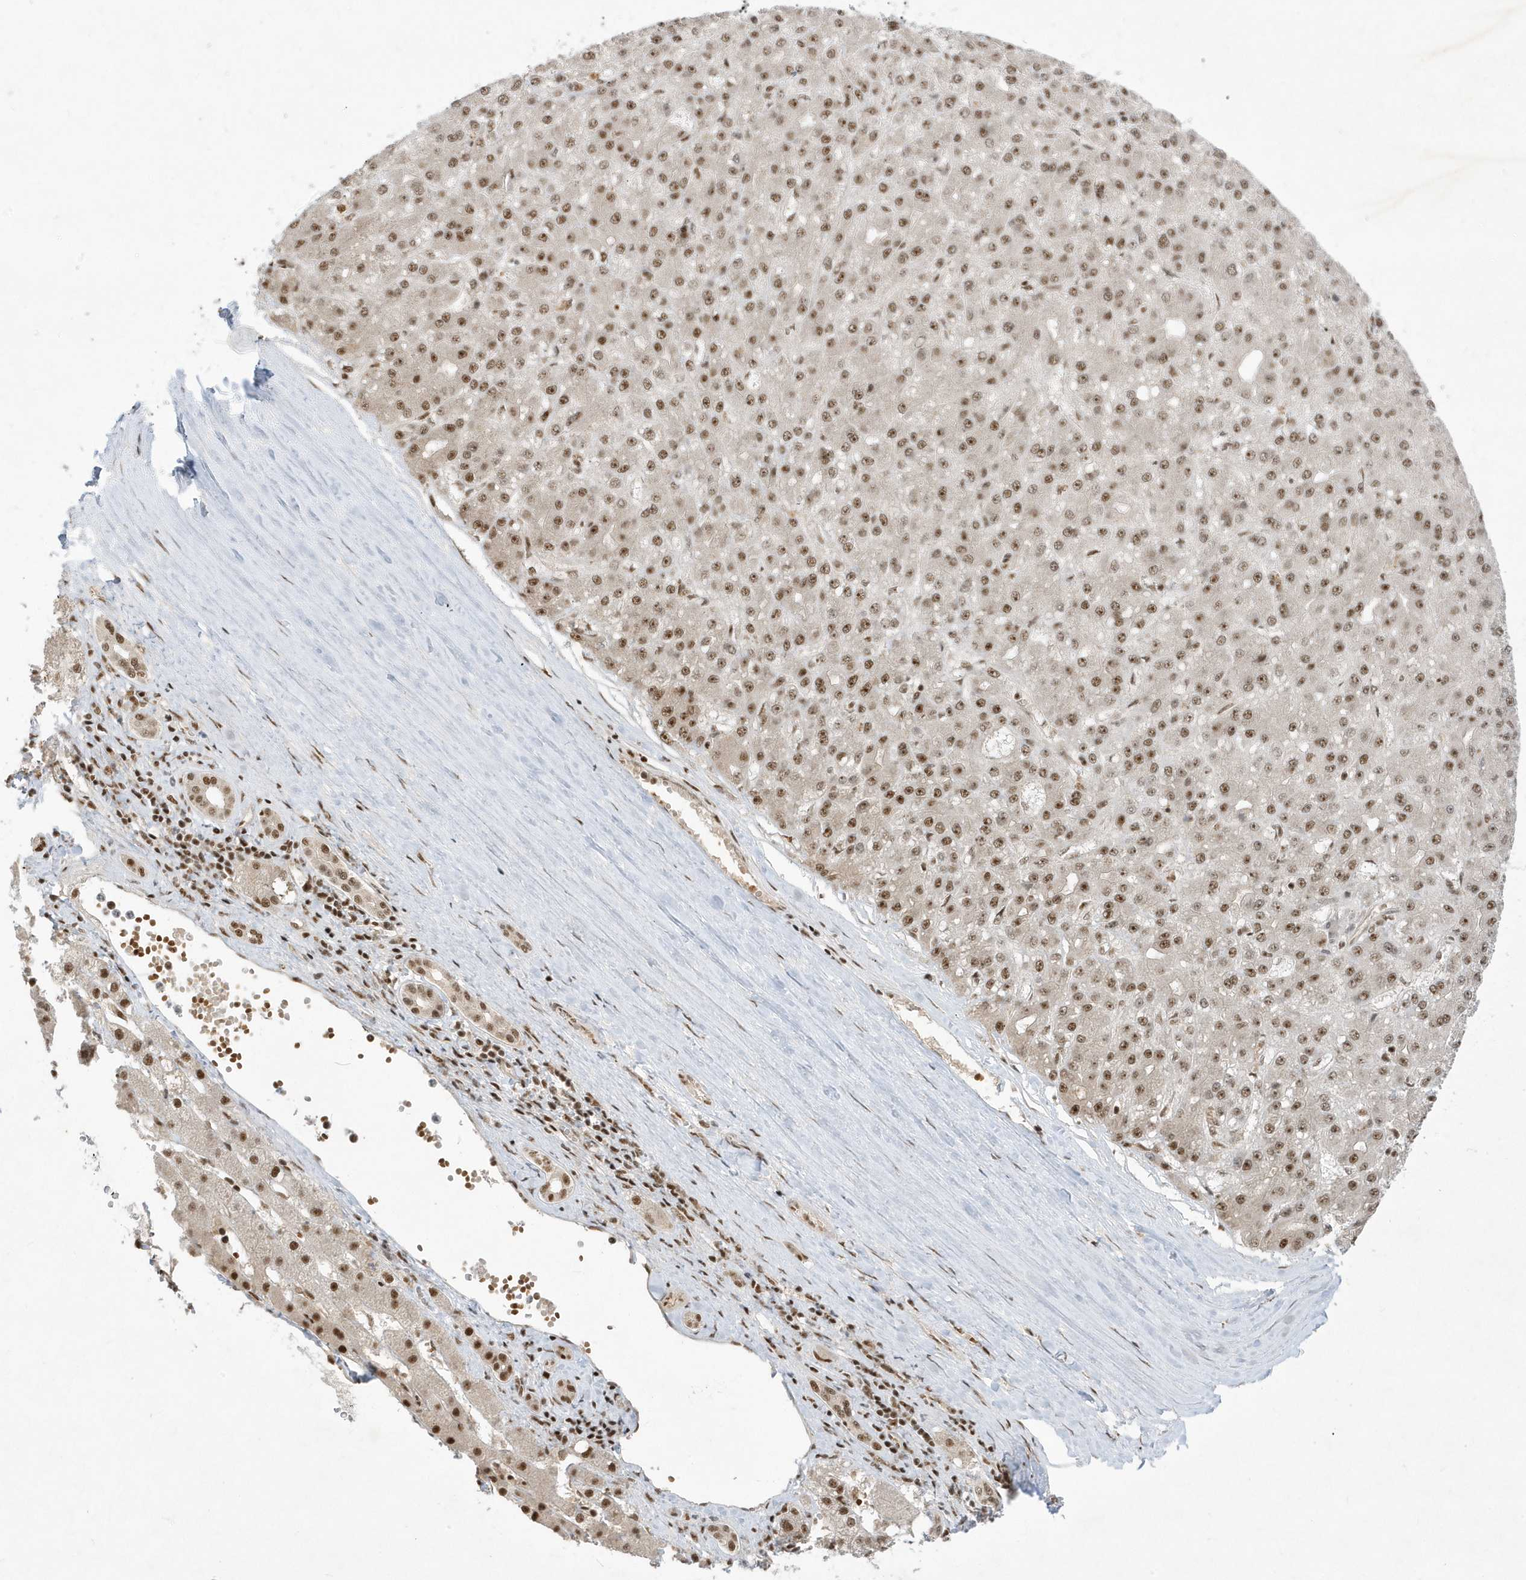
{"staining": {"intensity": "moderate", "quantity": ">75%", "location": "nuclear"}, "tissue": "liver cancer", "cell_type": "Tumor cells", "image_type": "cancer", "snomed": [{"axis": "morphology", "description": "Carcinoma, Hepatocellular, NOS"}, {"axis": "topography", "description": "Liver"}], "caption": "Moderate nuclear protein staining is appreciated in about >75% of tumor cells in liver hepatocellular carcinoma. Nuclei are stained in blue.", "gene": "PPIL2", "patient": {"sex": "male", "age": 67}}